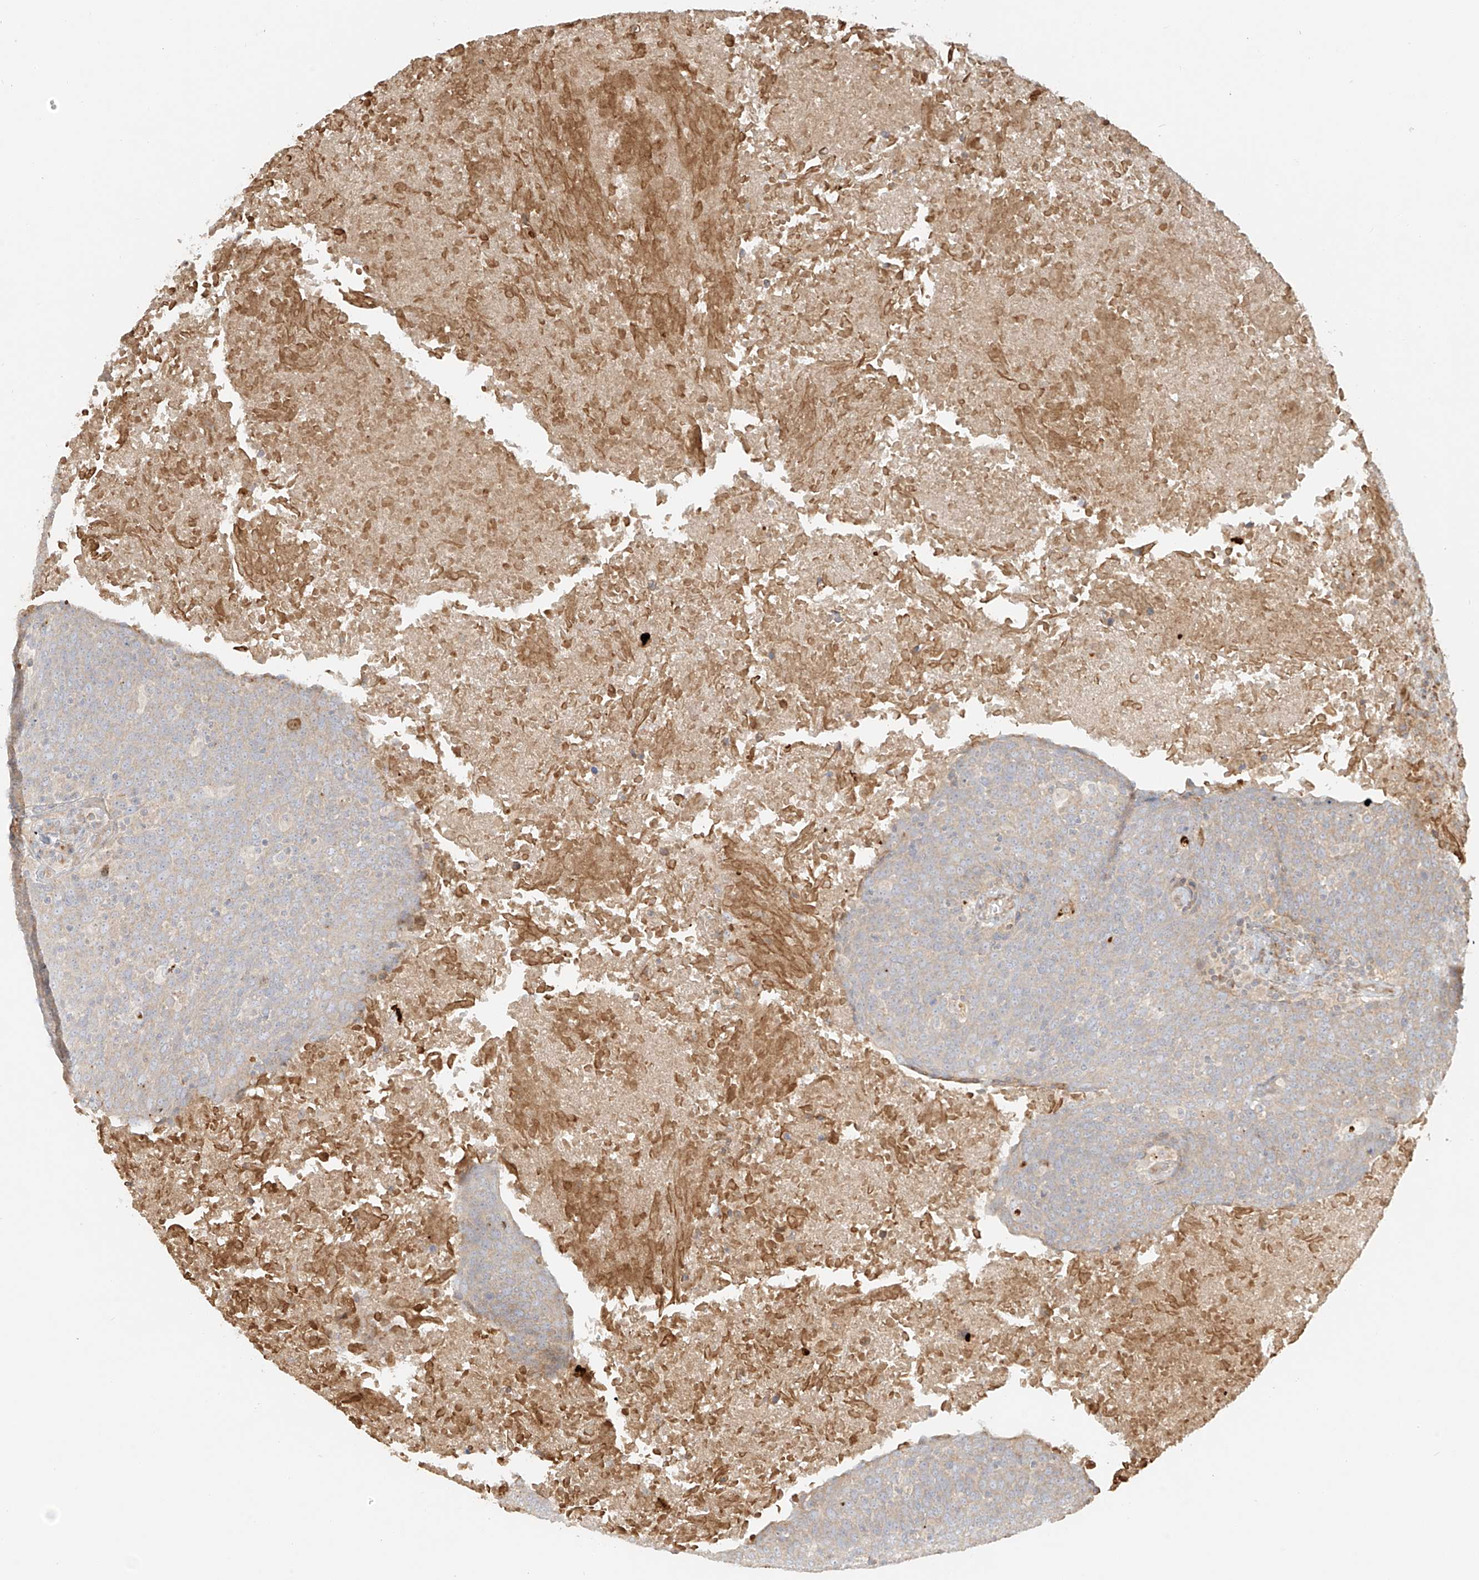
{"staining": {"intensity": "weak", "quantity": "<25%", "location": "cytoplasmic/membranous"}, "tissue": "head and neck cancer", "cell_type": "Tumor cells", "image_type": "cancer", "snomed": [{"axis": "morphology", "description": "Squamous cell carcinoma, NOS"}, {"axis": "morphology", "description": "Squamous cell carcinoma, metastatic, NOS"}, {"axis": "topography", "description": "Lymph node"}, {"axis": "topography", "description": "Head-Neck"}], "caption": "DAB (3,3'-diaminobenzidine) immunohistochemical staining of human head and neck cancer demonstrates no significant expression in tumor cells.", "gene": "MIPEP", "patient": {"sex": "male", "age": 62}}